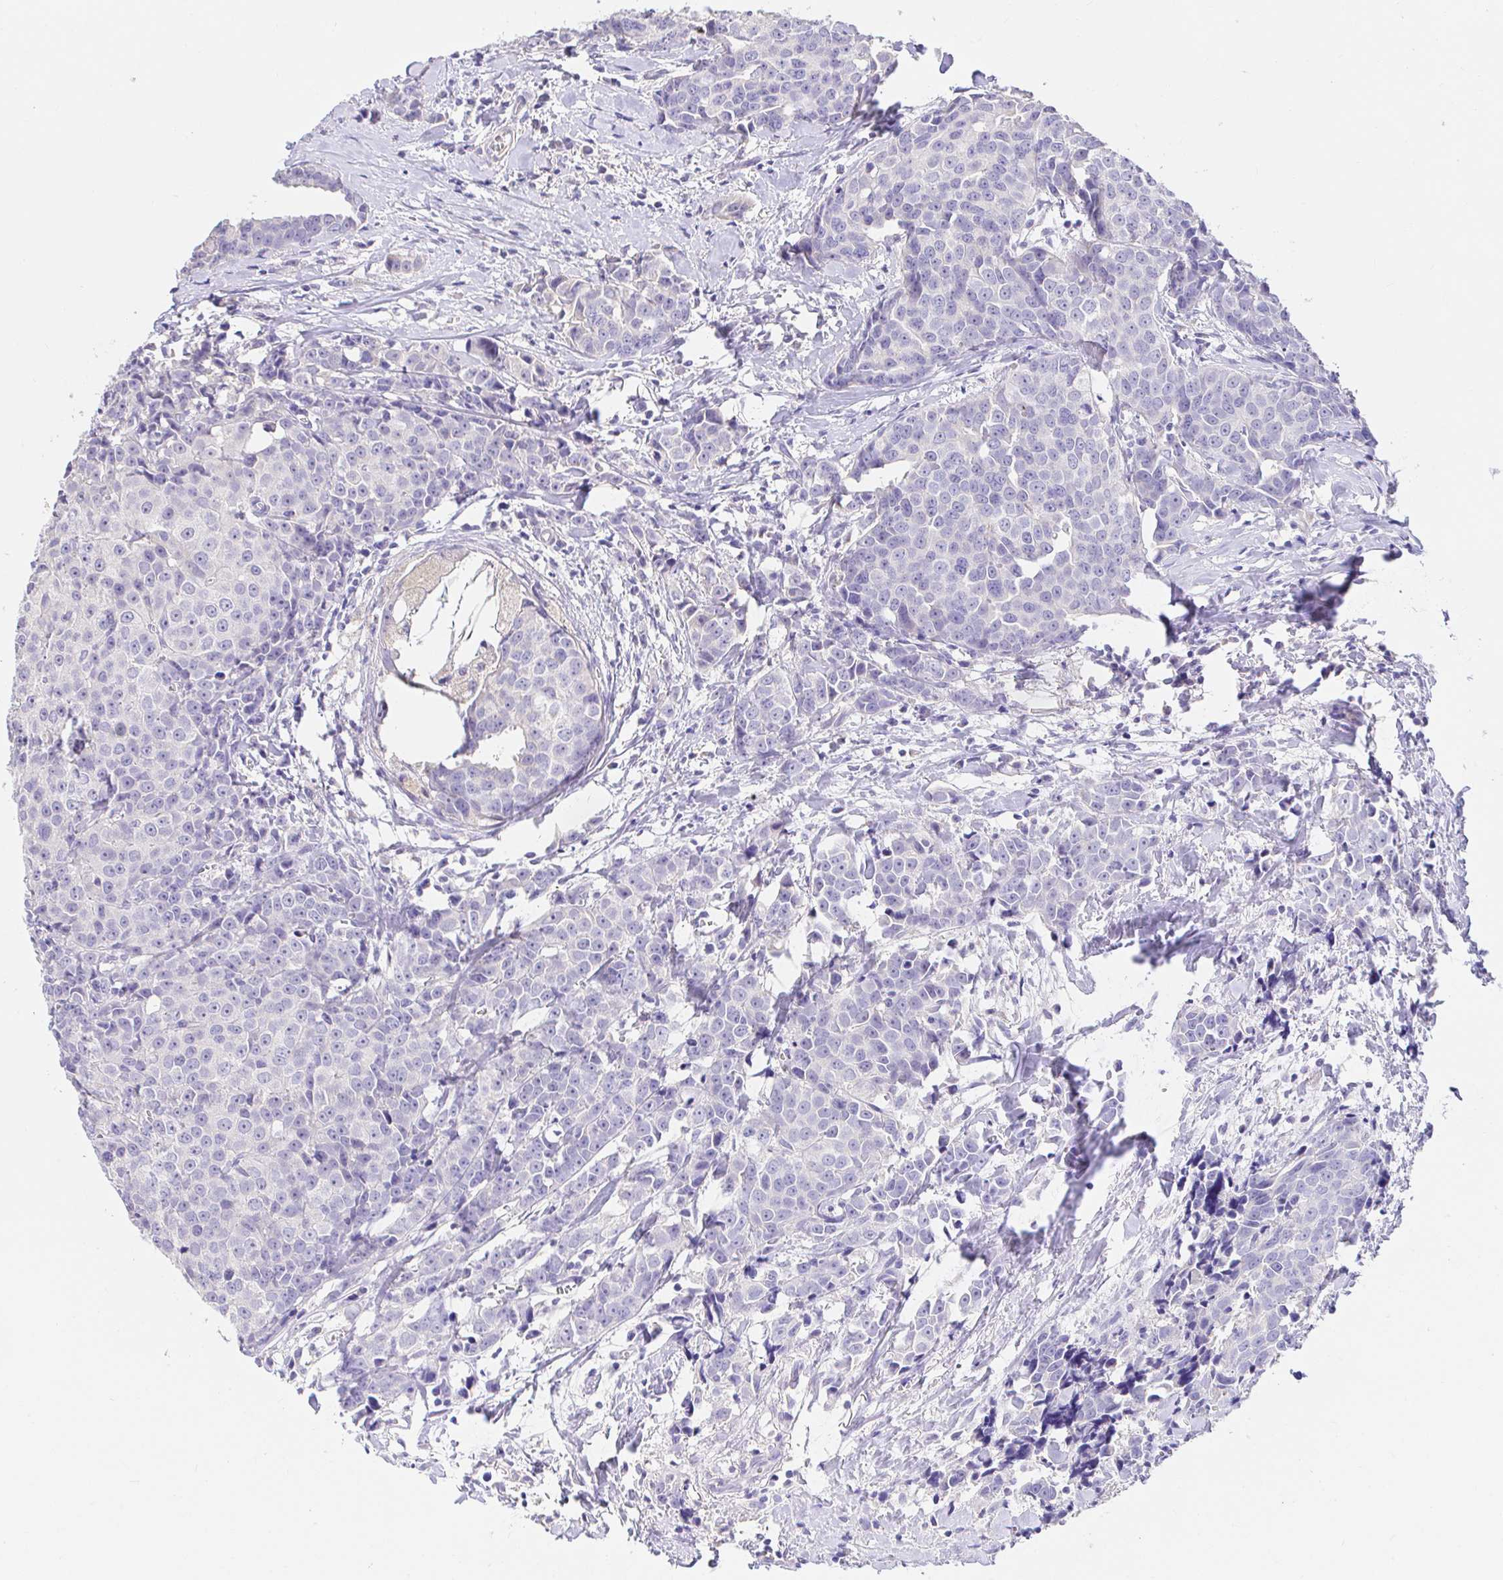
{"staining": {"intensity": "negative", "quantity": "none", "location": "none"}, "tissue": "breast cancer", "cell_type": "Tumor cells", "image_type": "cancer", "snomed": [{"axis": "morphology", "description": "Duct carcinoma"}, {"axis": "topography", "description": "Breast"}], "caption": "High magnification brightfield microscopy of infiltrating ductal carcinoma (breast) stained with DAB (brown) and counterstained with hematoxylin (blue): tumor cells show no significant expression.", "gene": "CDO1", "patient": {"sex": "female", "age": 80}}